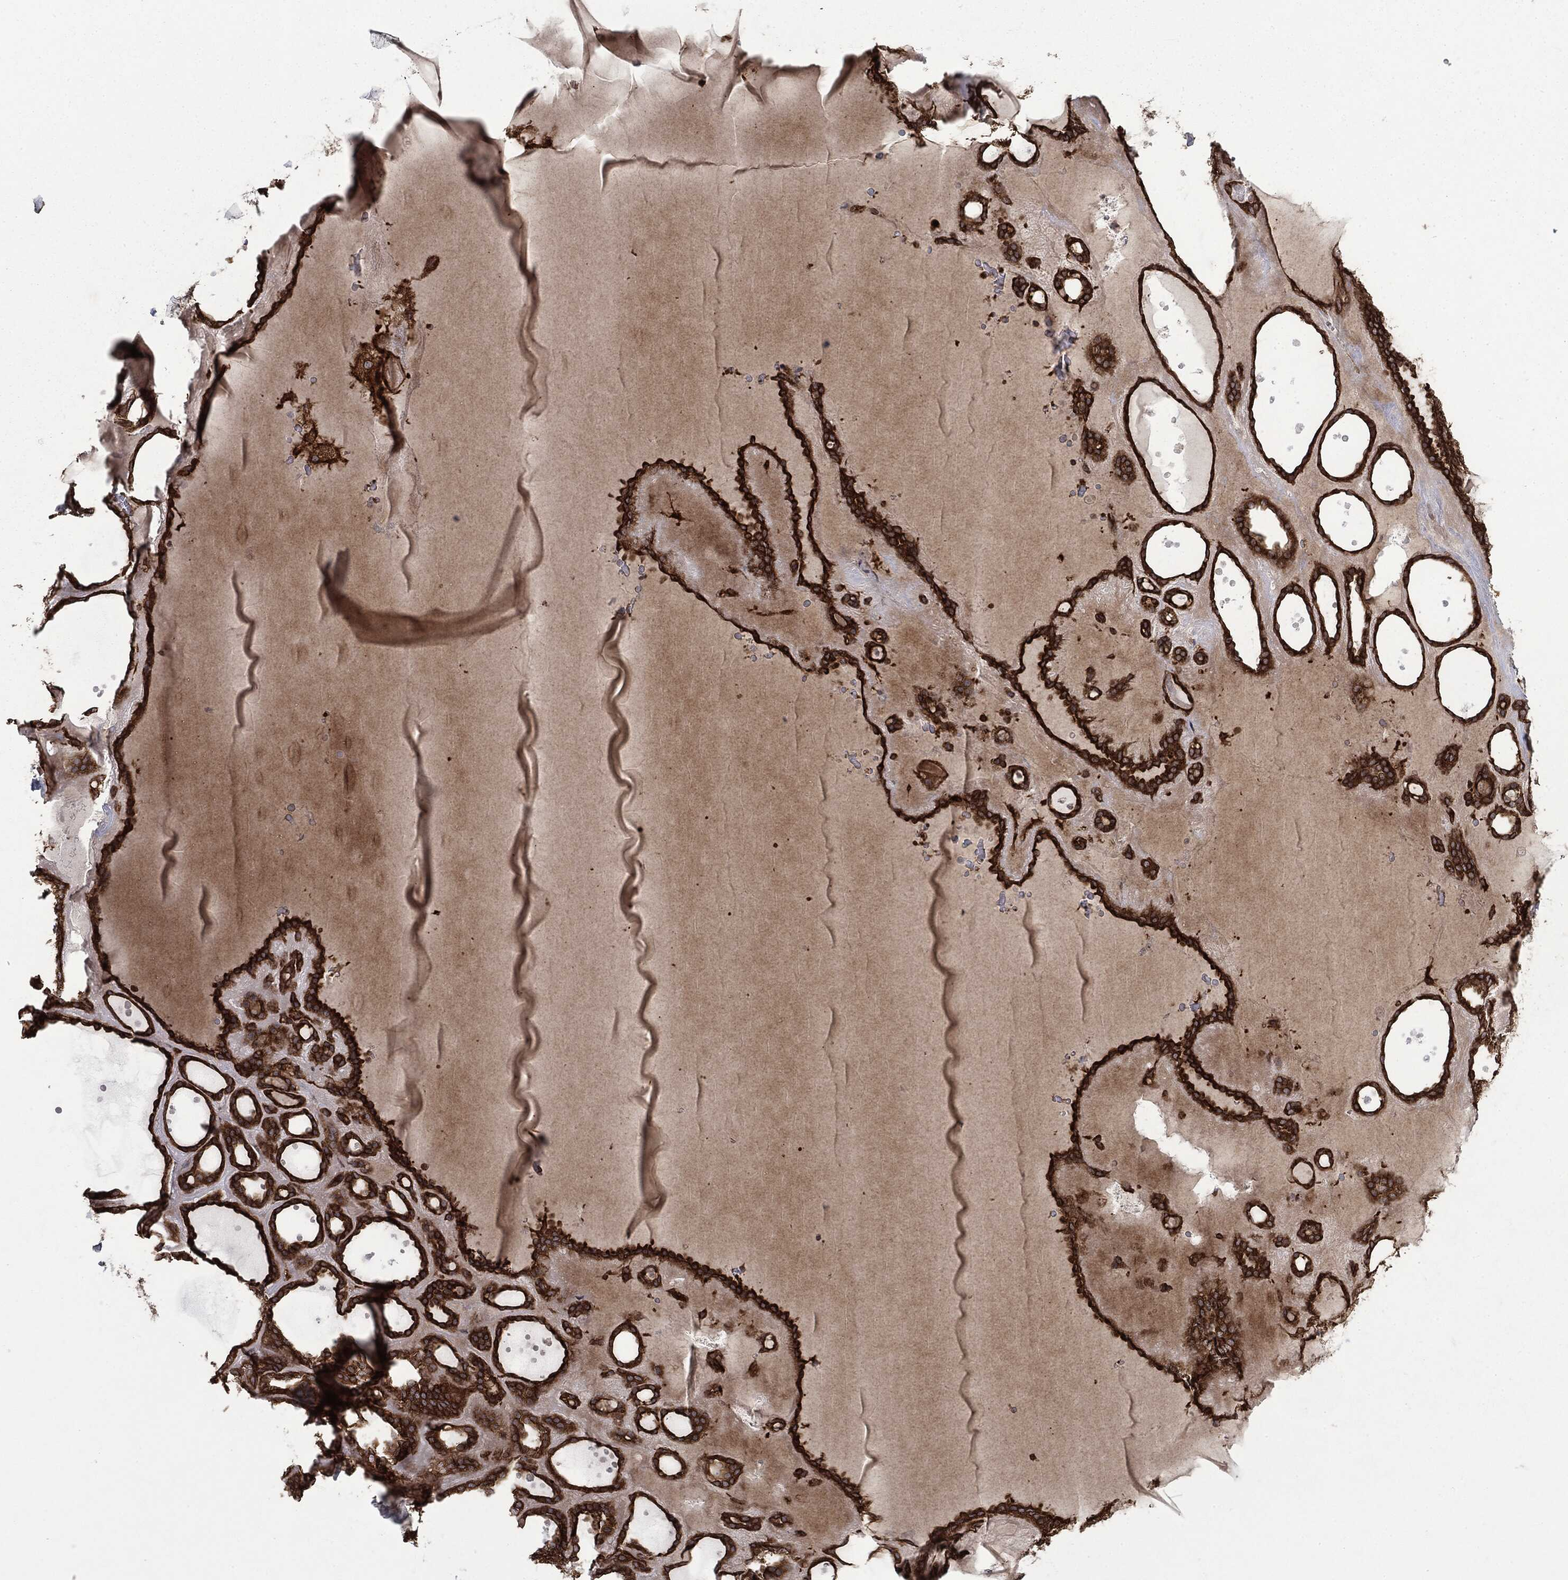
{"staining": {"intensity": "strong", "quantity": ">75%", "location": "cytoplasmic/membranous"}, "tissue": "thyroid gland", "cell_type": "Glandular cells", "image_type": "normal", "snomed": [{"axis": "morphology", "description": "Normal tissue, NOS"}, {"axis": "topography", "description": "Thyroid gland"}], "caption": "An immunohistochemistry (IHC) photomicrograph of unremarkable tissue is shown. Protein staining in brown labels strong cytoplasmic/membranous positivity in thyroid gland within glandular cells. Using DAB (brown) and hematoxylin (blue) stains, captured at high magnification using brightfield microscopy.", "gene": "SNX5", "patient": {"sex": "male", "age": 63}}